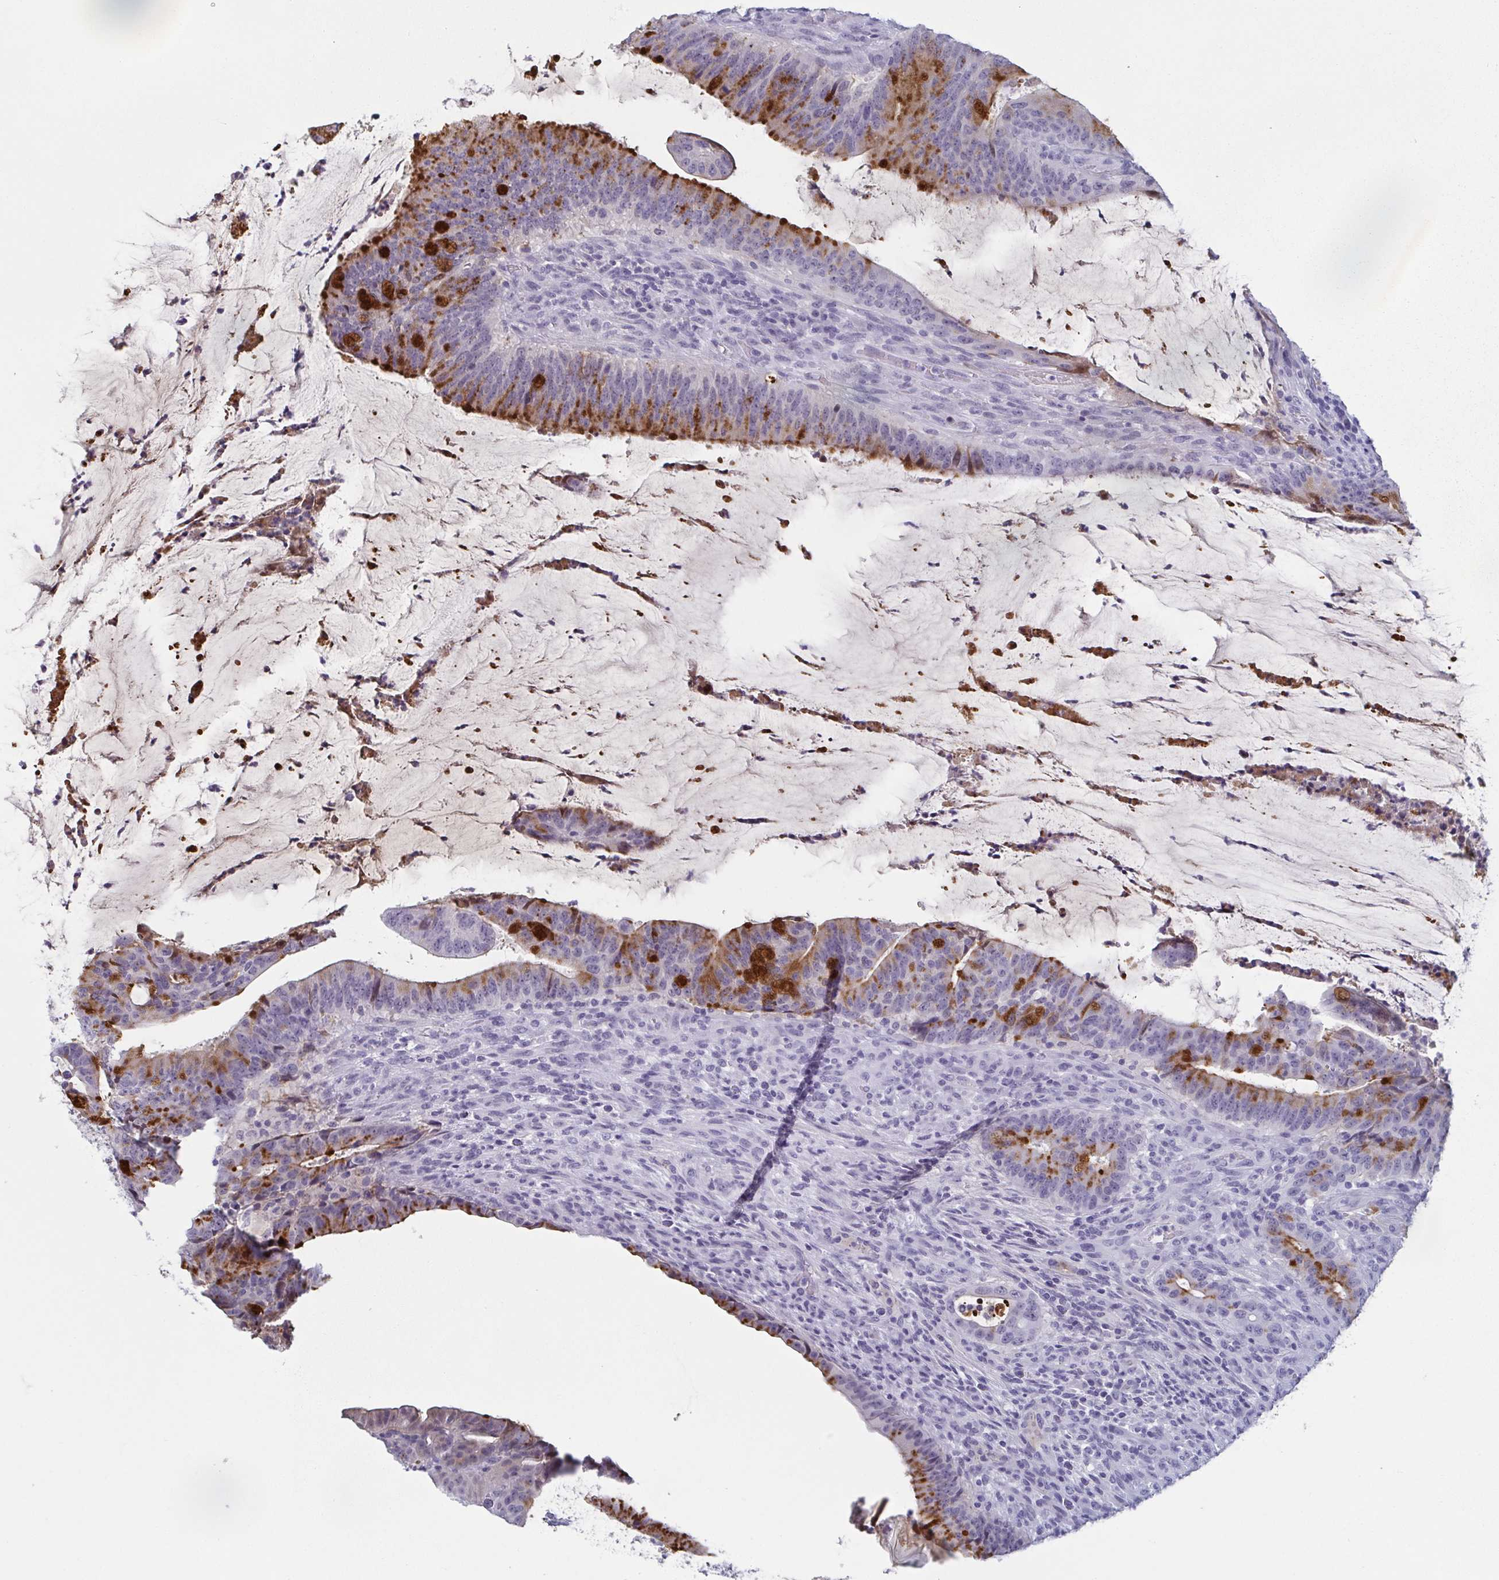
{"staining": {"intensity": "strong", "quantity": "25%-75%", "location": "cytoplasmic/membranous"}, "tissue": "colorectal cancer", "cell_type": "Tumor cells", "image_type": "cancer", "snomed": [{"axis": "morphology", "description": "Adenocarcinoma, NOS"}, {"axis": "topography", "description": "Colon"}], "caption": "IHC histopathology image of neoplastic tissue: human adenocarcinoma (colorectal) stained using immunohistochemistry (IHC) demonstrates high levels of strong protein expression localized specifically in the cytoplasmic/membranous of tumor cells, appearing as a cytoplasmic/membranous brown color.", "gene": "REG4", "patient": {"sex": "female", "age": 43}}